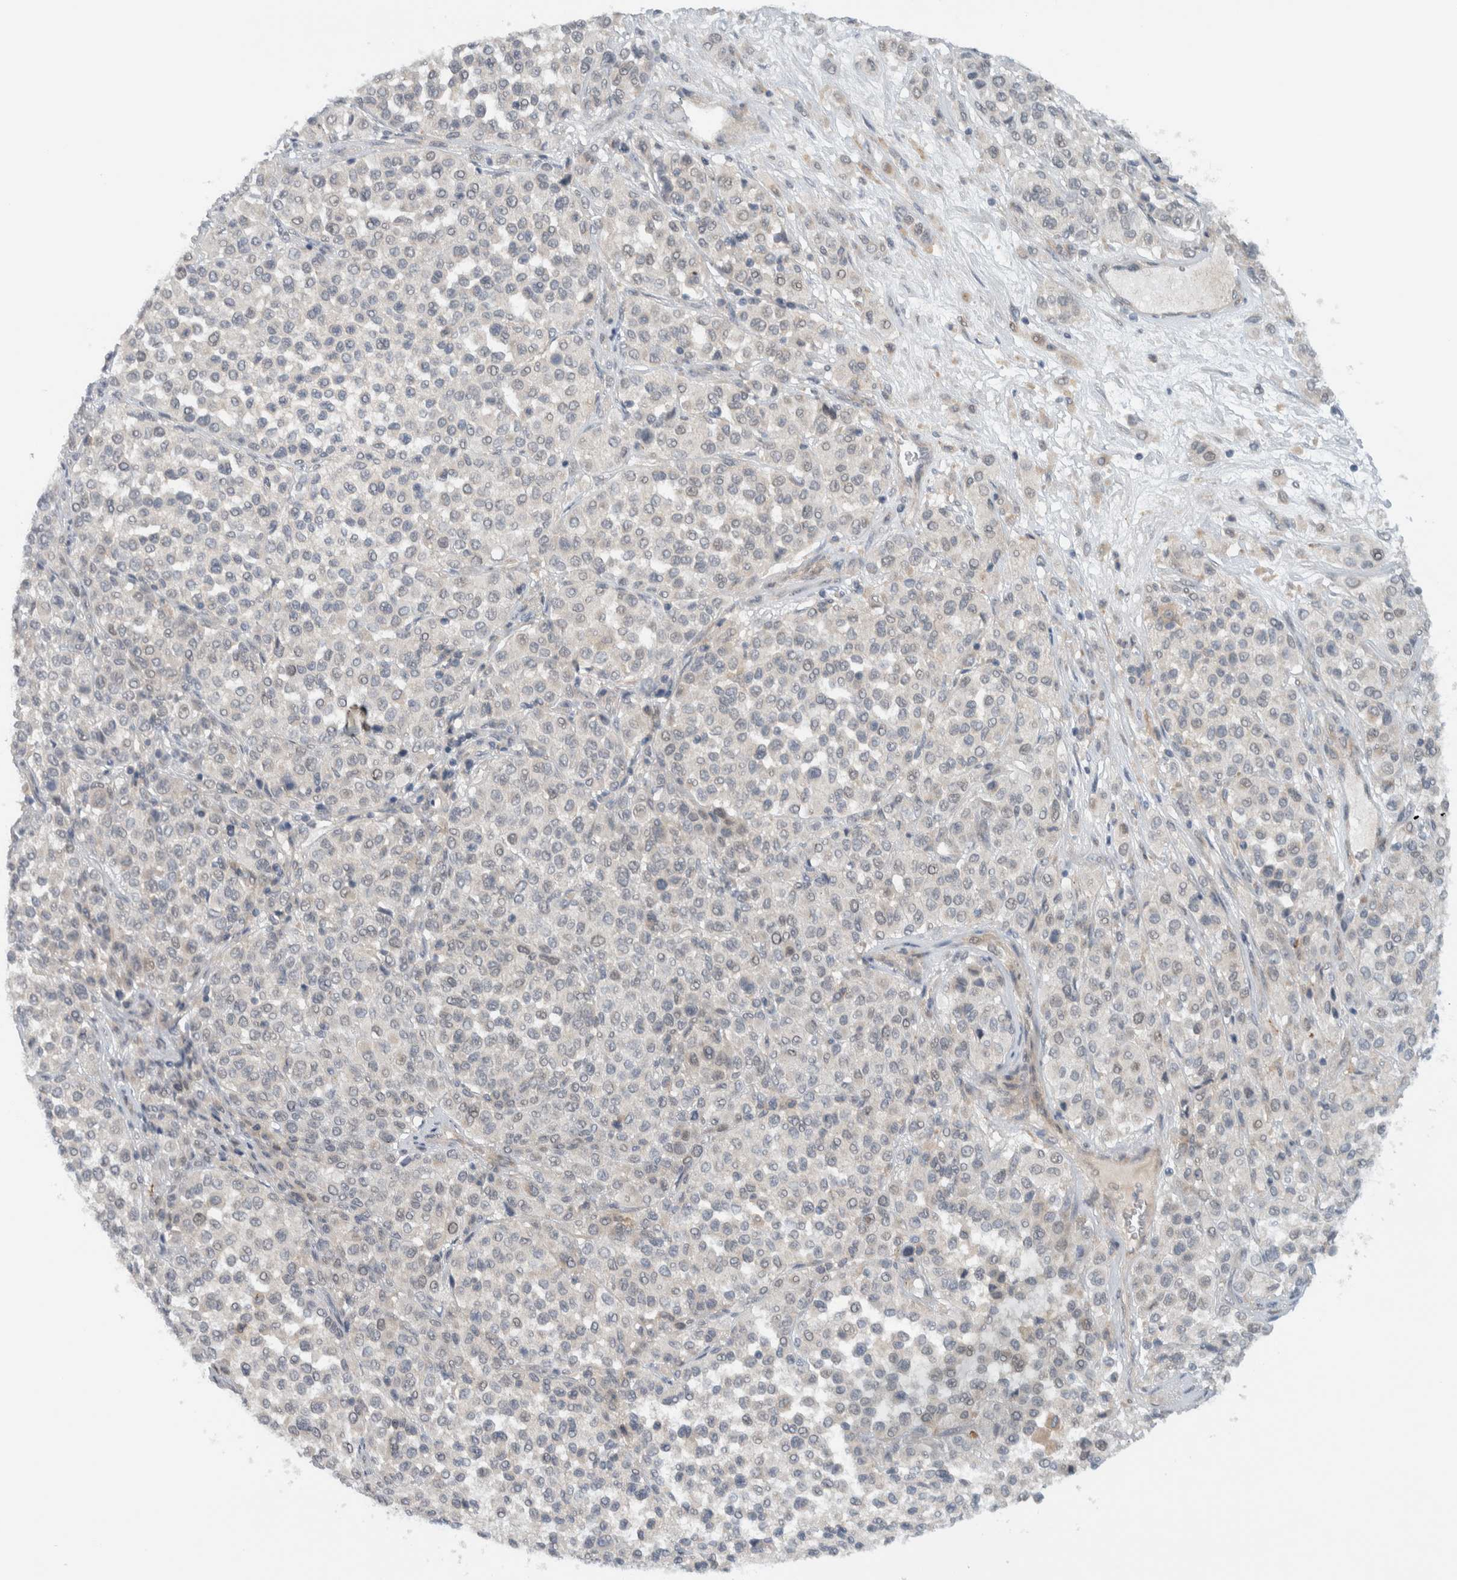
{"staining": {"intensity": "negative", "quantity": "none", "location": "none"}, "tissue": "melanoma", "cell_type": "Tumor cells", "image_type": "cancer", "snomed": [{"axis": "morphology", "description": "Malignant melanoma, Metastatic site"}, {"axis": "topography", "description": "Pancreas"}], "caption": "This is an immunohistochemistry image of melanoma. There is no staining in tumor cells.", "gene": "MPRIP", "patient": {"sex": "female", "age": 30}}